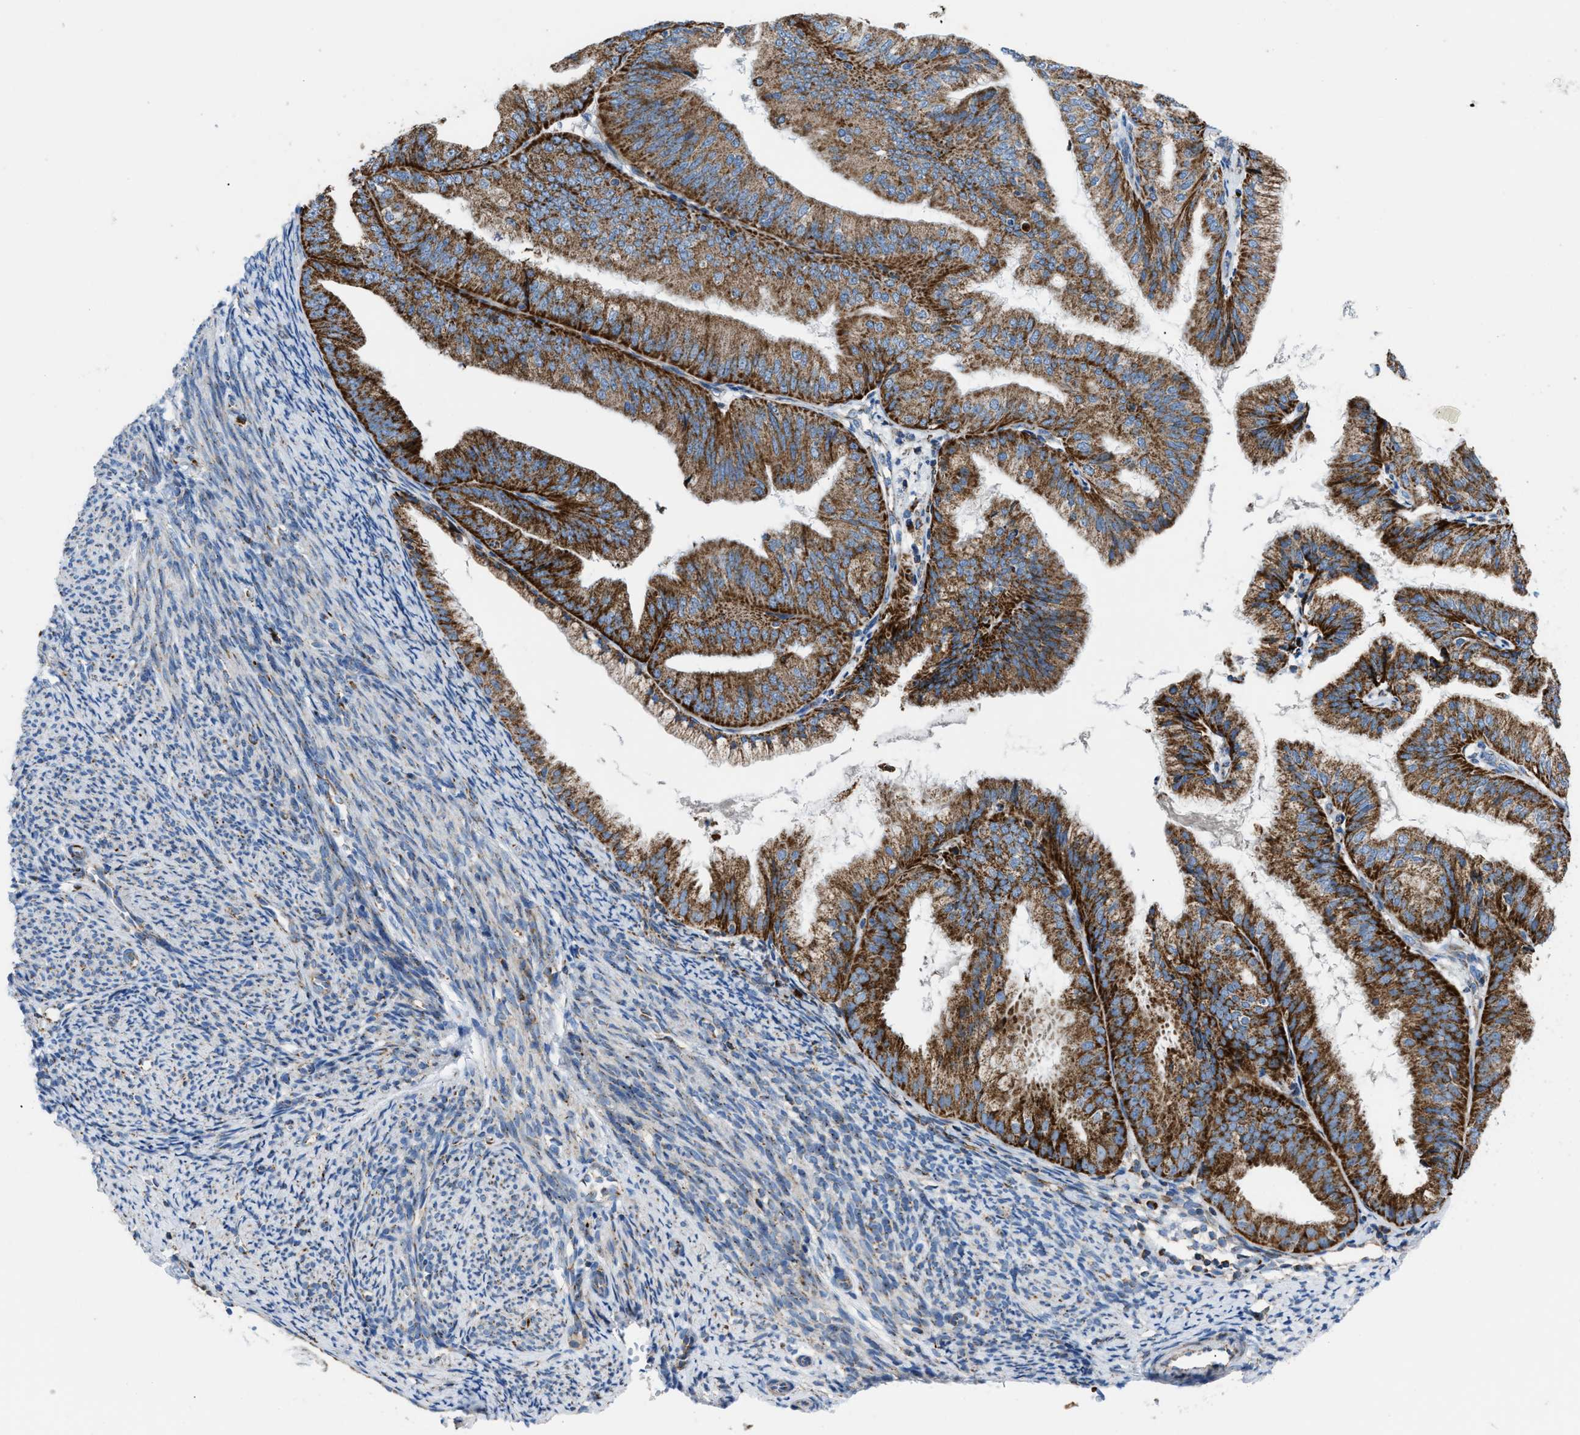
{"staining": {"intensity": "strong", "quantity": ">75%", "location": "cytoplasmic/membranous"}, "tissue": "endometrial cancer", "cell_type": "Tumor cells", "image_type": "cancer", "snomed": [{"axis": "morphology", "description": "Adenocarcinoma, NOS"}, {"axis": "topography", "description": "Endometrium"}], "caption": "High-power microscopy captured an immunohistochemistry (IHC) photomicrograph of adenocarcinoma (endometrial), revealing strong cytoplasmic/membranous positivity in about >75% of tumor cells.", "gene": "ETFB", "patient": {"sex": "female", "age": 63}}